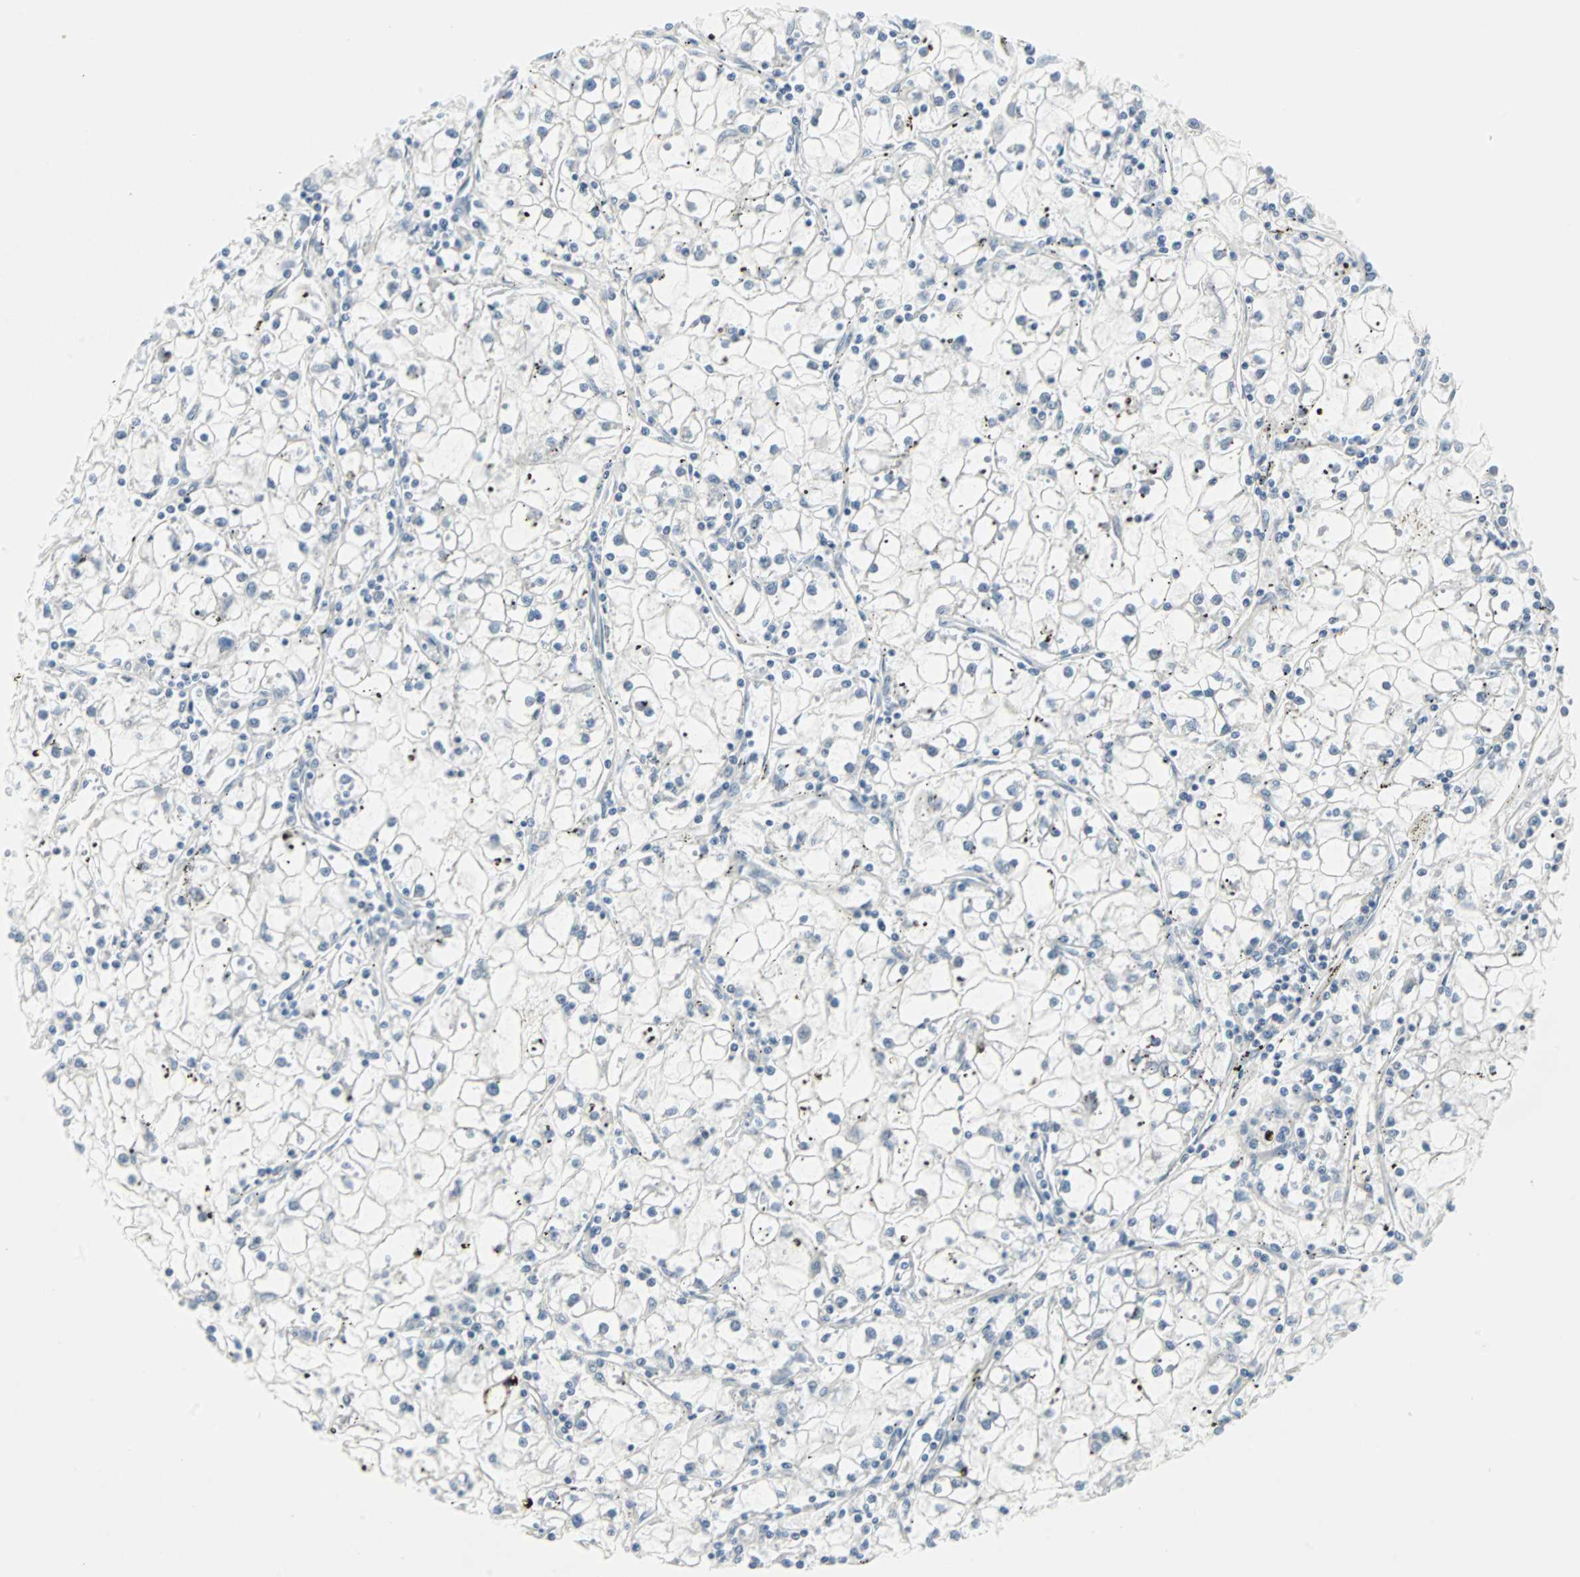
{"staining": {"intensity": "negative", "quantity": "none", "location": "none"}, "tissue": "renal cancer", "cell_type": "Tumor cells", "image_type": "cancer", "snomed": [{"axis": "morphology", "description": "Adenocarcinoma, NOS"}, {"axis": "topography", "description": "Kidney"}], "caption": "IHC histopathology image of renal adenocarcinoma stained for a protein (brown), which displays no expression in tumor cells.", "gene": "CASP3", "patient": {"sex": "male", "age": 56}}